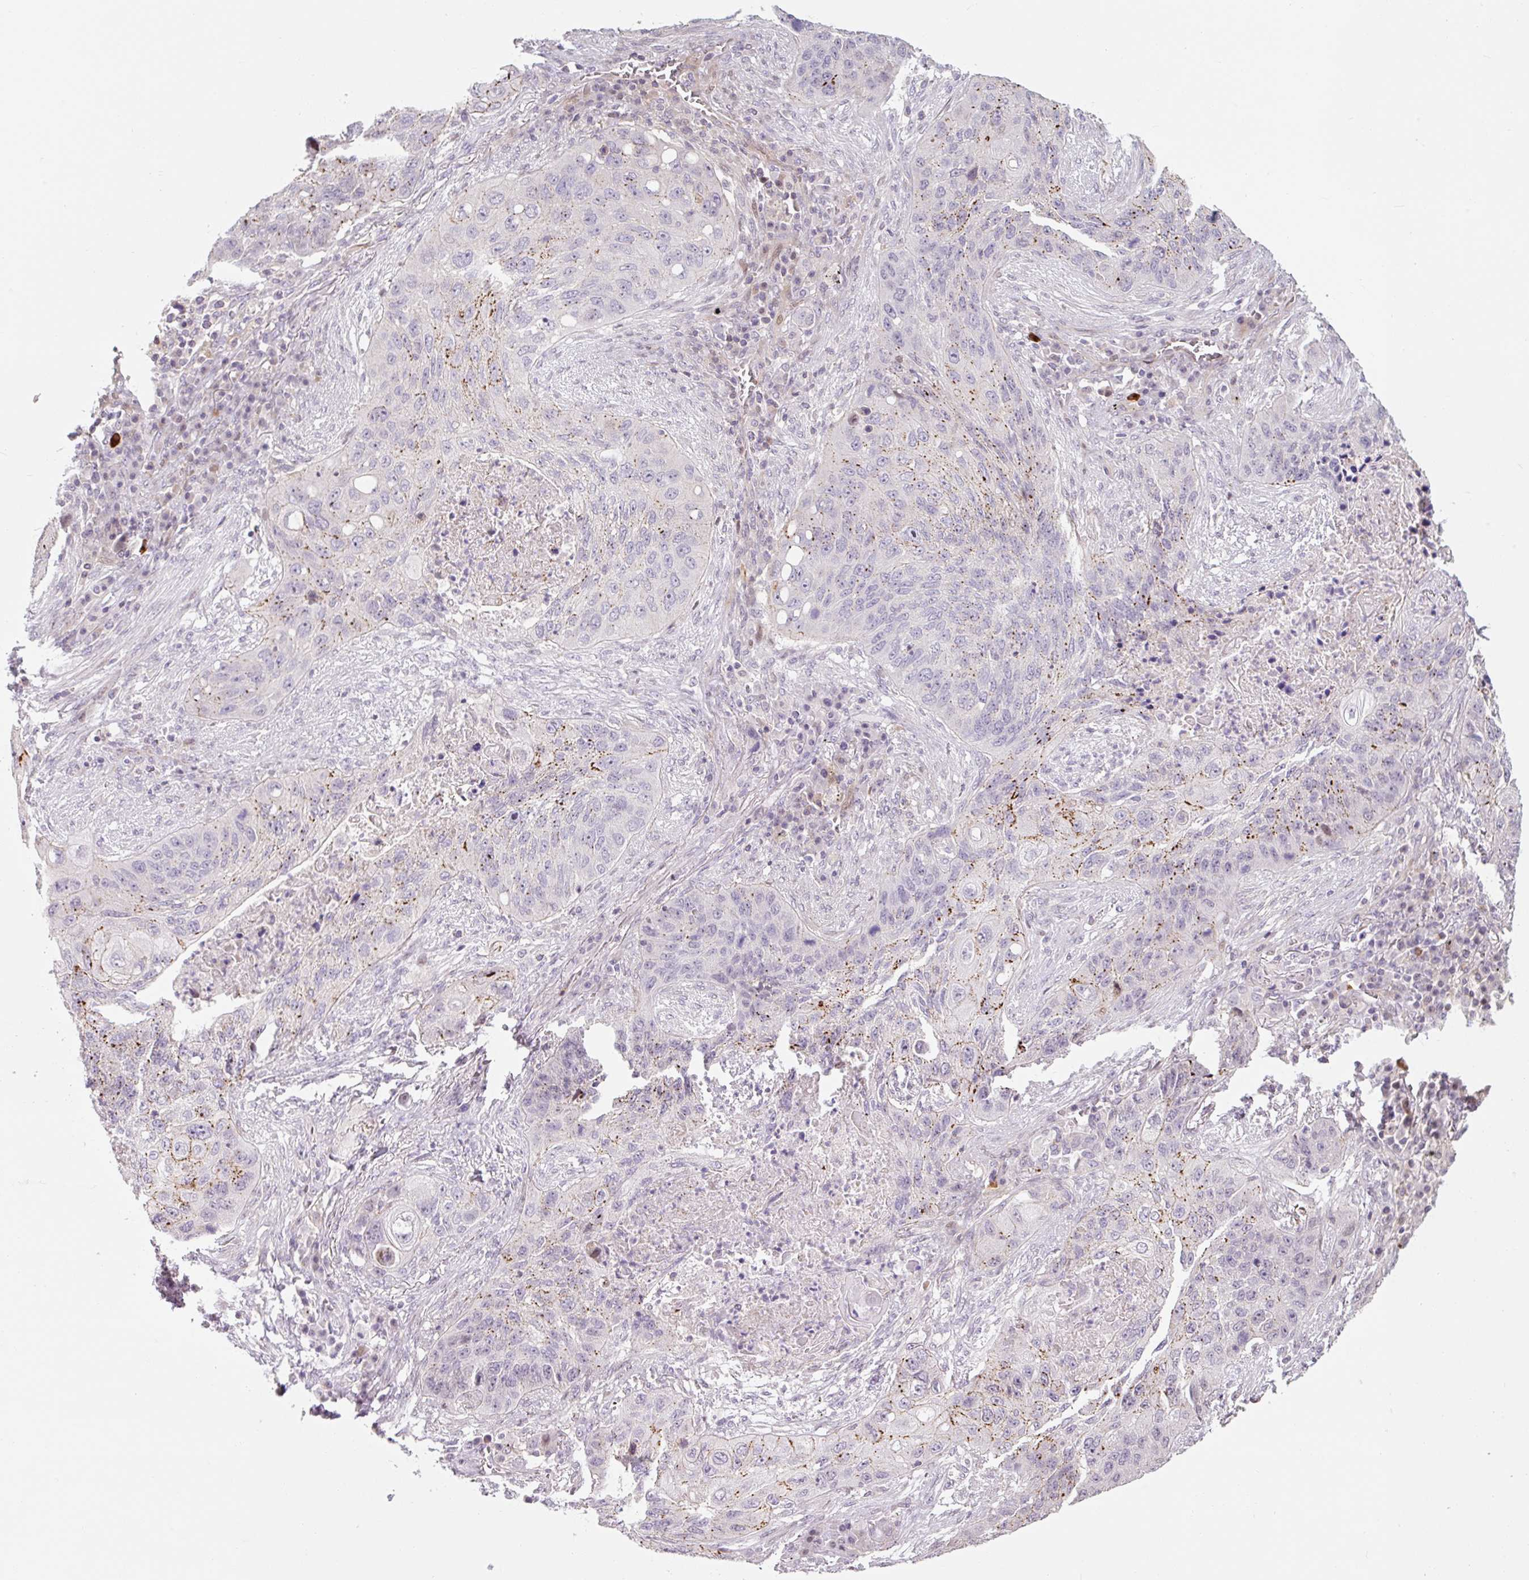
{"staining": {"intensity": "moderate", "quantity": "<25%", "location": "cytoplasmic/membranous"}, "tissue": "lung cancer", "cell_type": "Tumor cells", "image_type": "cancer", "snomed": [{"axis": "morphology", "description": "Squamous cell carcinoma, NOS"}, {"axis": "topography", "description": "Lung"}], "caption": "Lung squamous cell carcinoma stained with DAB (3,3'-diaminobenzidine) immunohistochemistry (IHC) shows low levels of moderate cytoplasmic/membranous positivity in about <25% of tumor cells.", "gene": "ZNF552", "patient": {"sex": "female", "age": 63}}